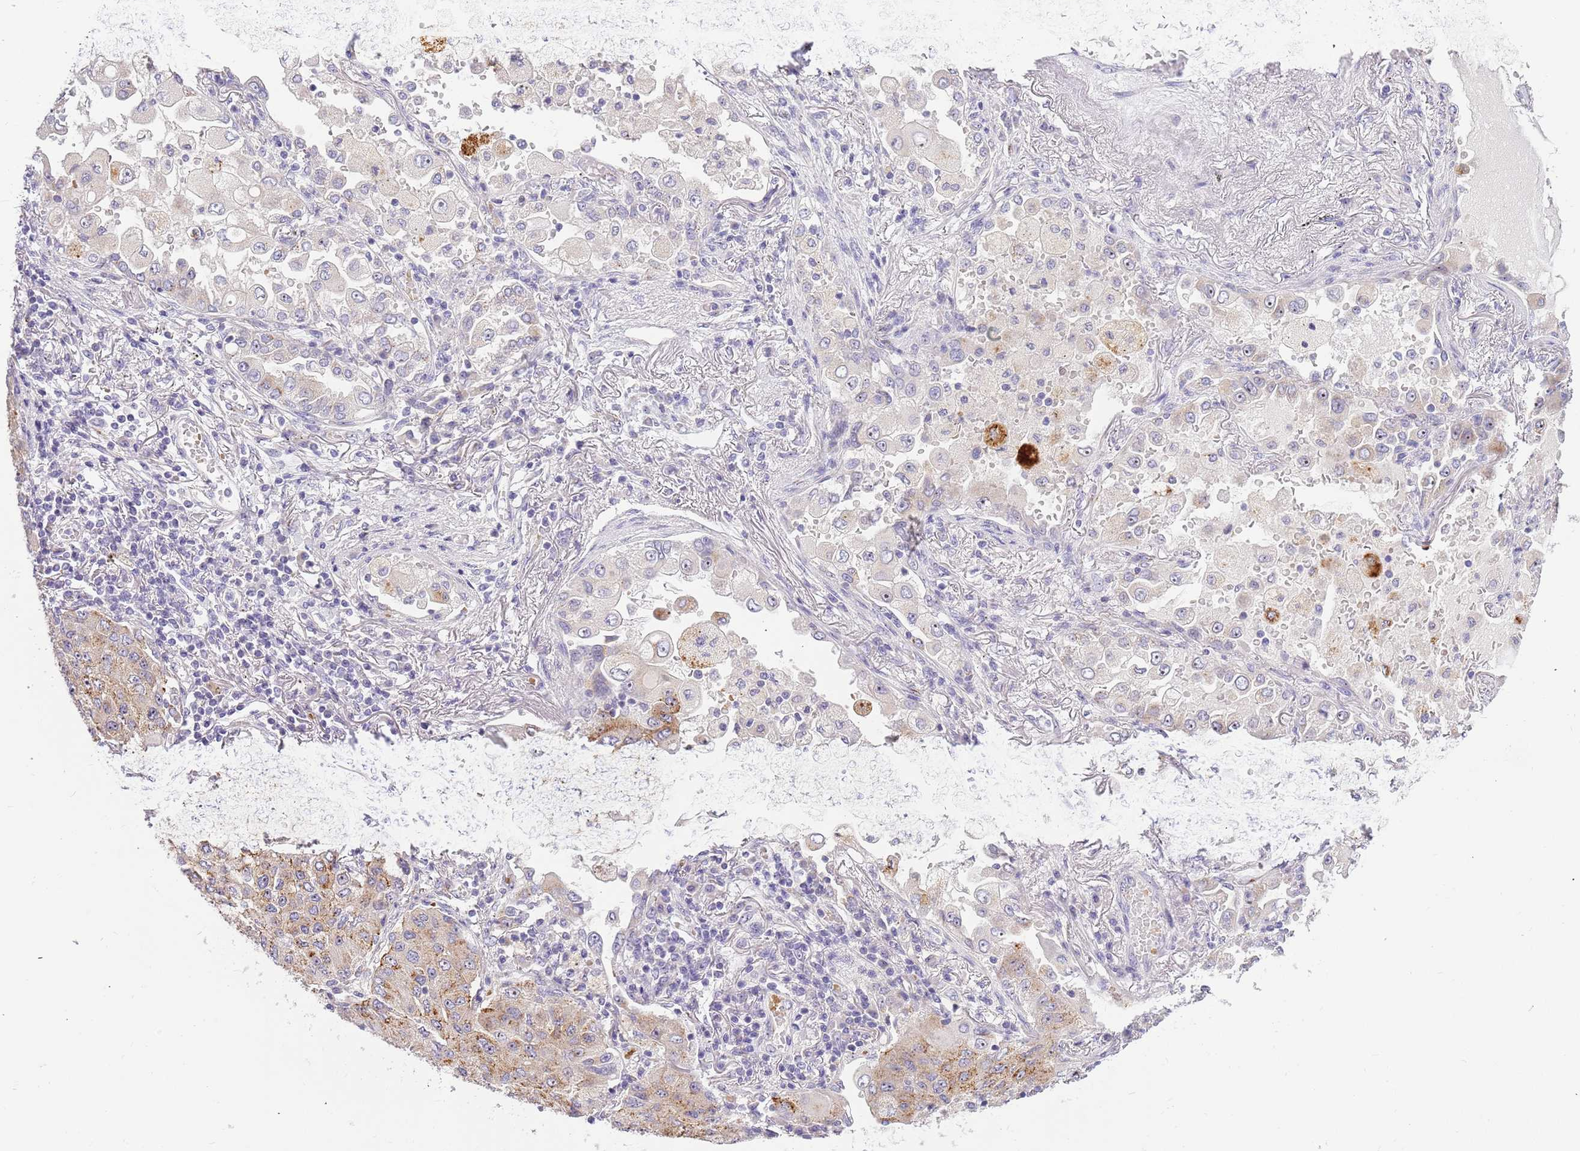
{"staining": {"intensity": "moderate", "quantity": "25%-75%", "location": "cytoplasmic/membranous"}, "tissue": "lung cancer", "cell_type": "Tumor cells", "image_type": "cancer", "snomed": [{"axis": "morphology", "description": "Squamous cell carcinoma, NOS"}, {"axis": "topography", "description": "Lung"}], "caption": "Immunohistochemical staining of human lung cancer (squamous cell carcinoma) reveals moderate cytoplasmic/membranous protein staining in about 25%-75% of tumor cells.", "gene": "DNAJA3", "patient": {"sex": "male", "age": 74}}